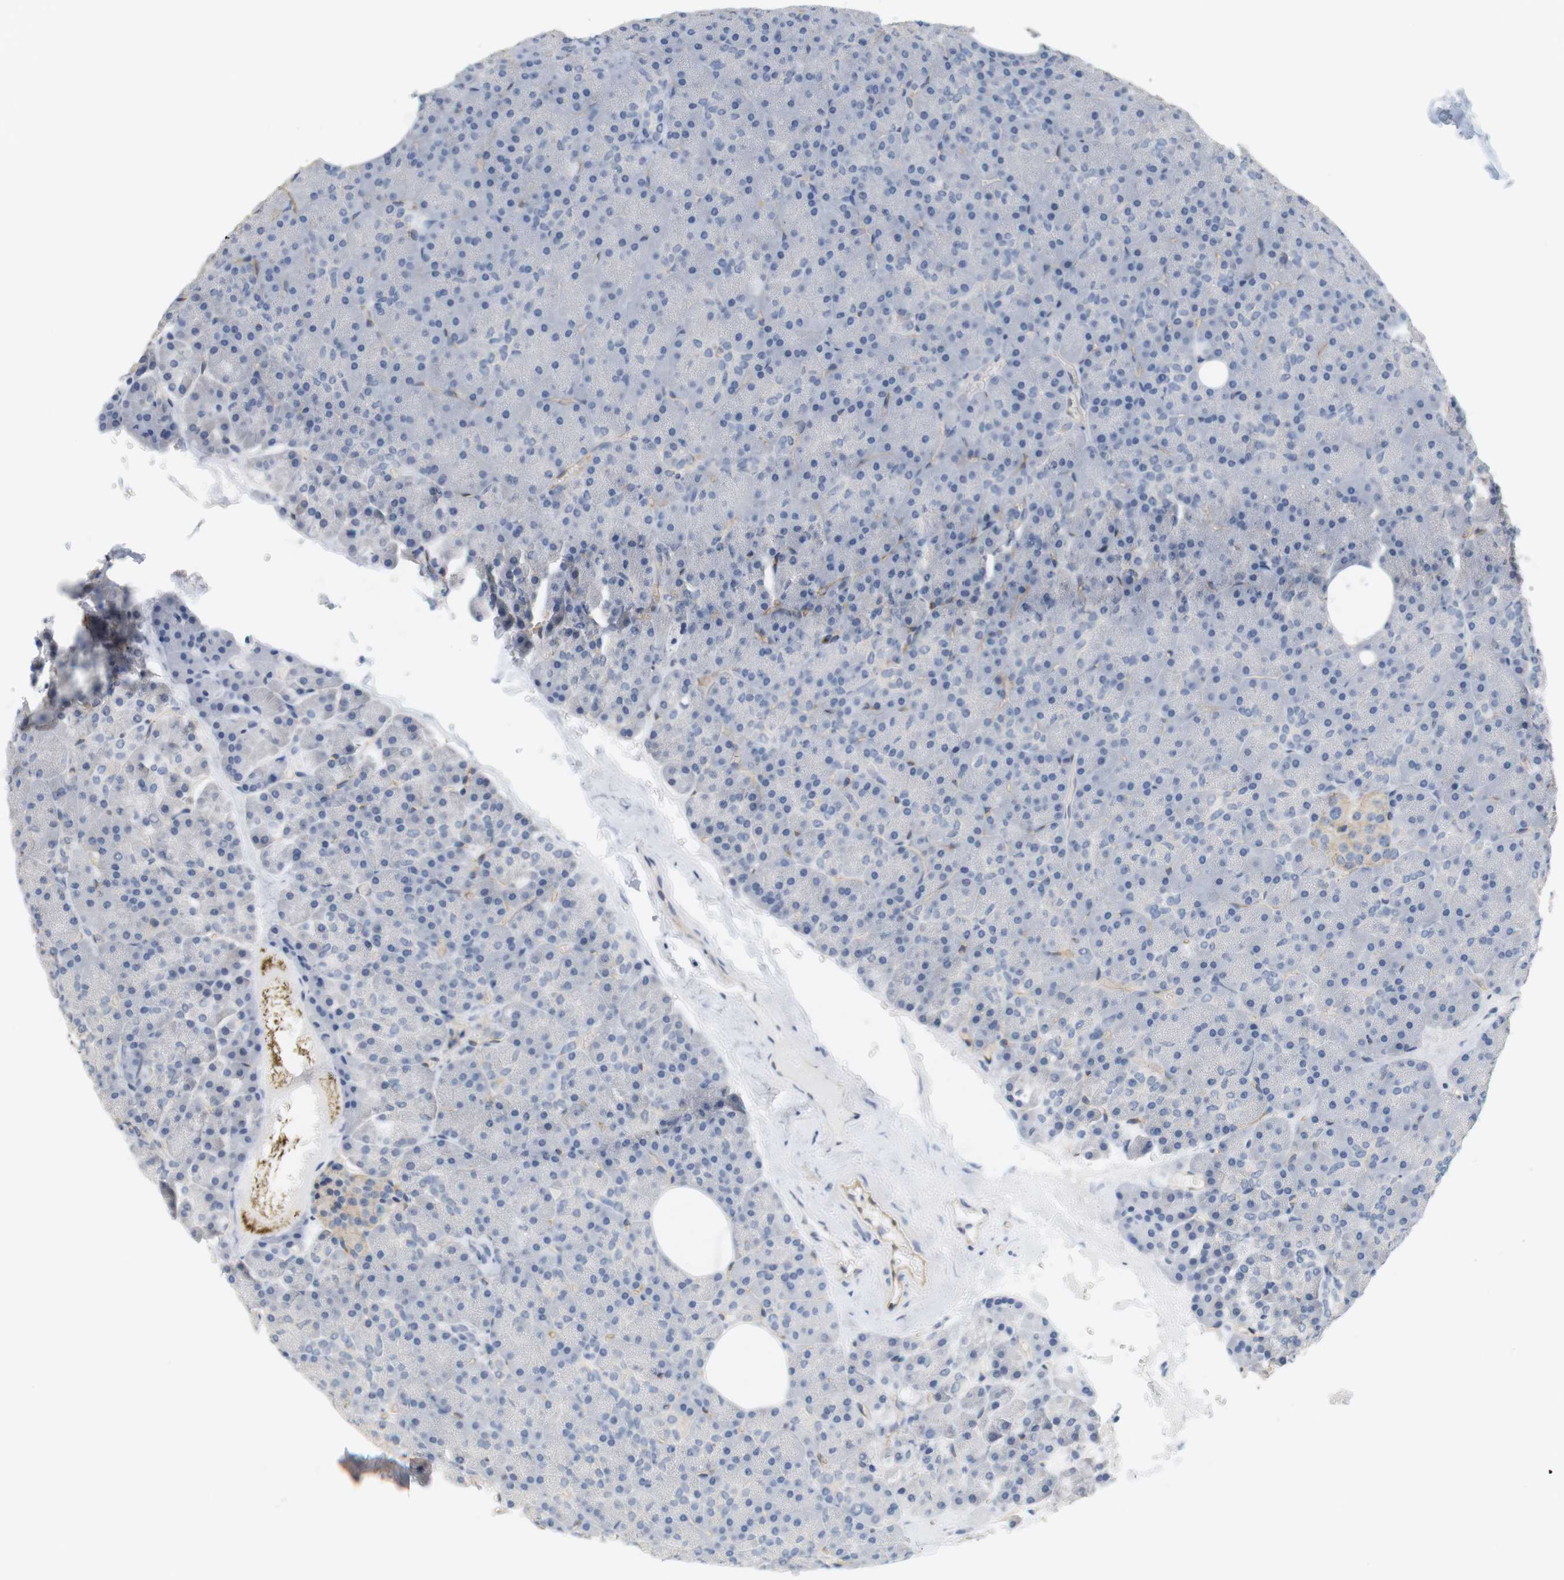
{"staining": {"intensity": "negative", "quantity": "none", "location": "none"}, "tissue": "pancreas", "cell_type": "Exocrine glandular cells", "image_type": "normal", "snomed": [{"axis": "morphology", "description": "Normal tissue, NOS"}, {"axis": "topography", "description": "Pancreas"}], "caption": "Histopathology image shows no significant protein positivity in exocrine glandular cells of benign pancreas. Nuclei are stained in blue.", "gene": "OSR1", "patient": {"sex": "female", "age": 35}}